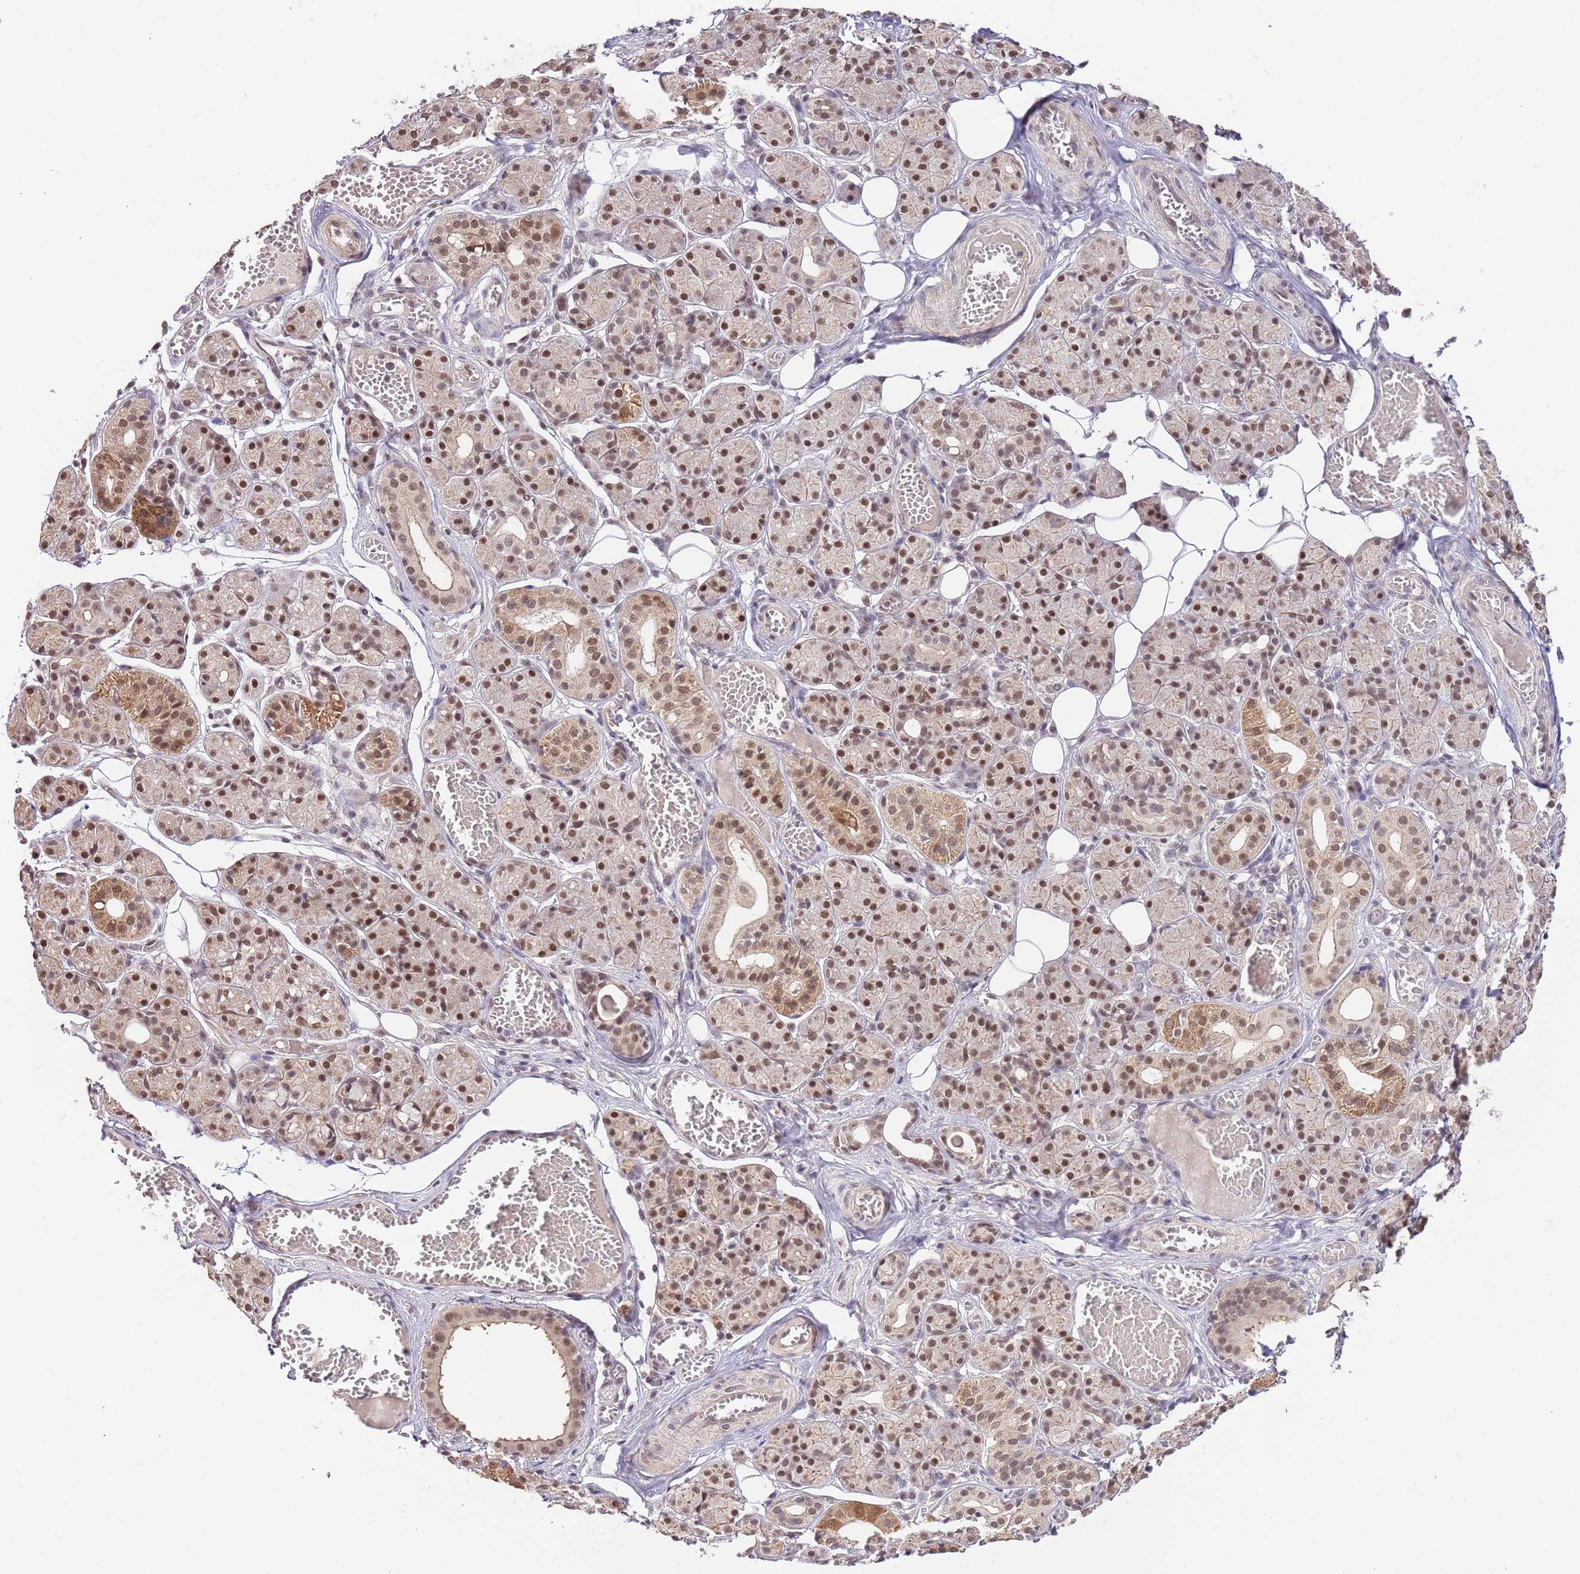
{"staining": {"intensity": "strong", "quantity": ">75%", "location": "cytoplasmic/membranous,nuclear"}, "tissue": "salivary gland", "cell_type": "Glandular cells", "image_type": "normal", "snomed": [{"axis": "morphology", "description": "Normal tissue, NOS"}, {"axis": "topography", "description": "Salivary gland"}], "caption": "DAB (3,3'-diaminobenzidine) immunohistochemical staining of benign salivary gland shows strong cytoplasmic/membranous,nuclear protein expression in approximately >75% of glandular cells. (Brightfield microscopy of DAB IHC at high magnification).", "gene": "RIF1", "patient": {"sex": "male", "age": 63}}